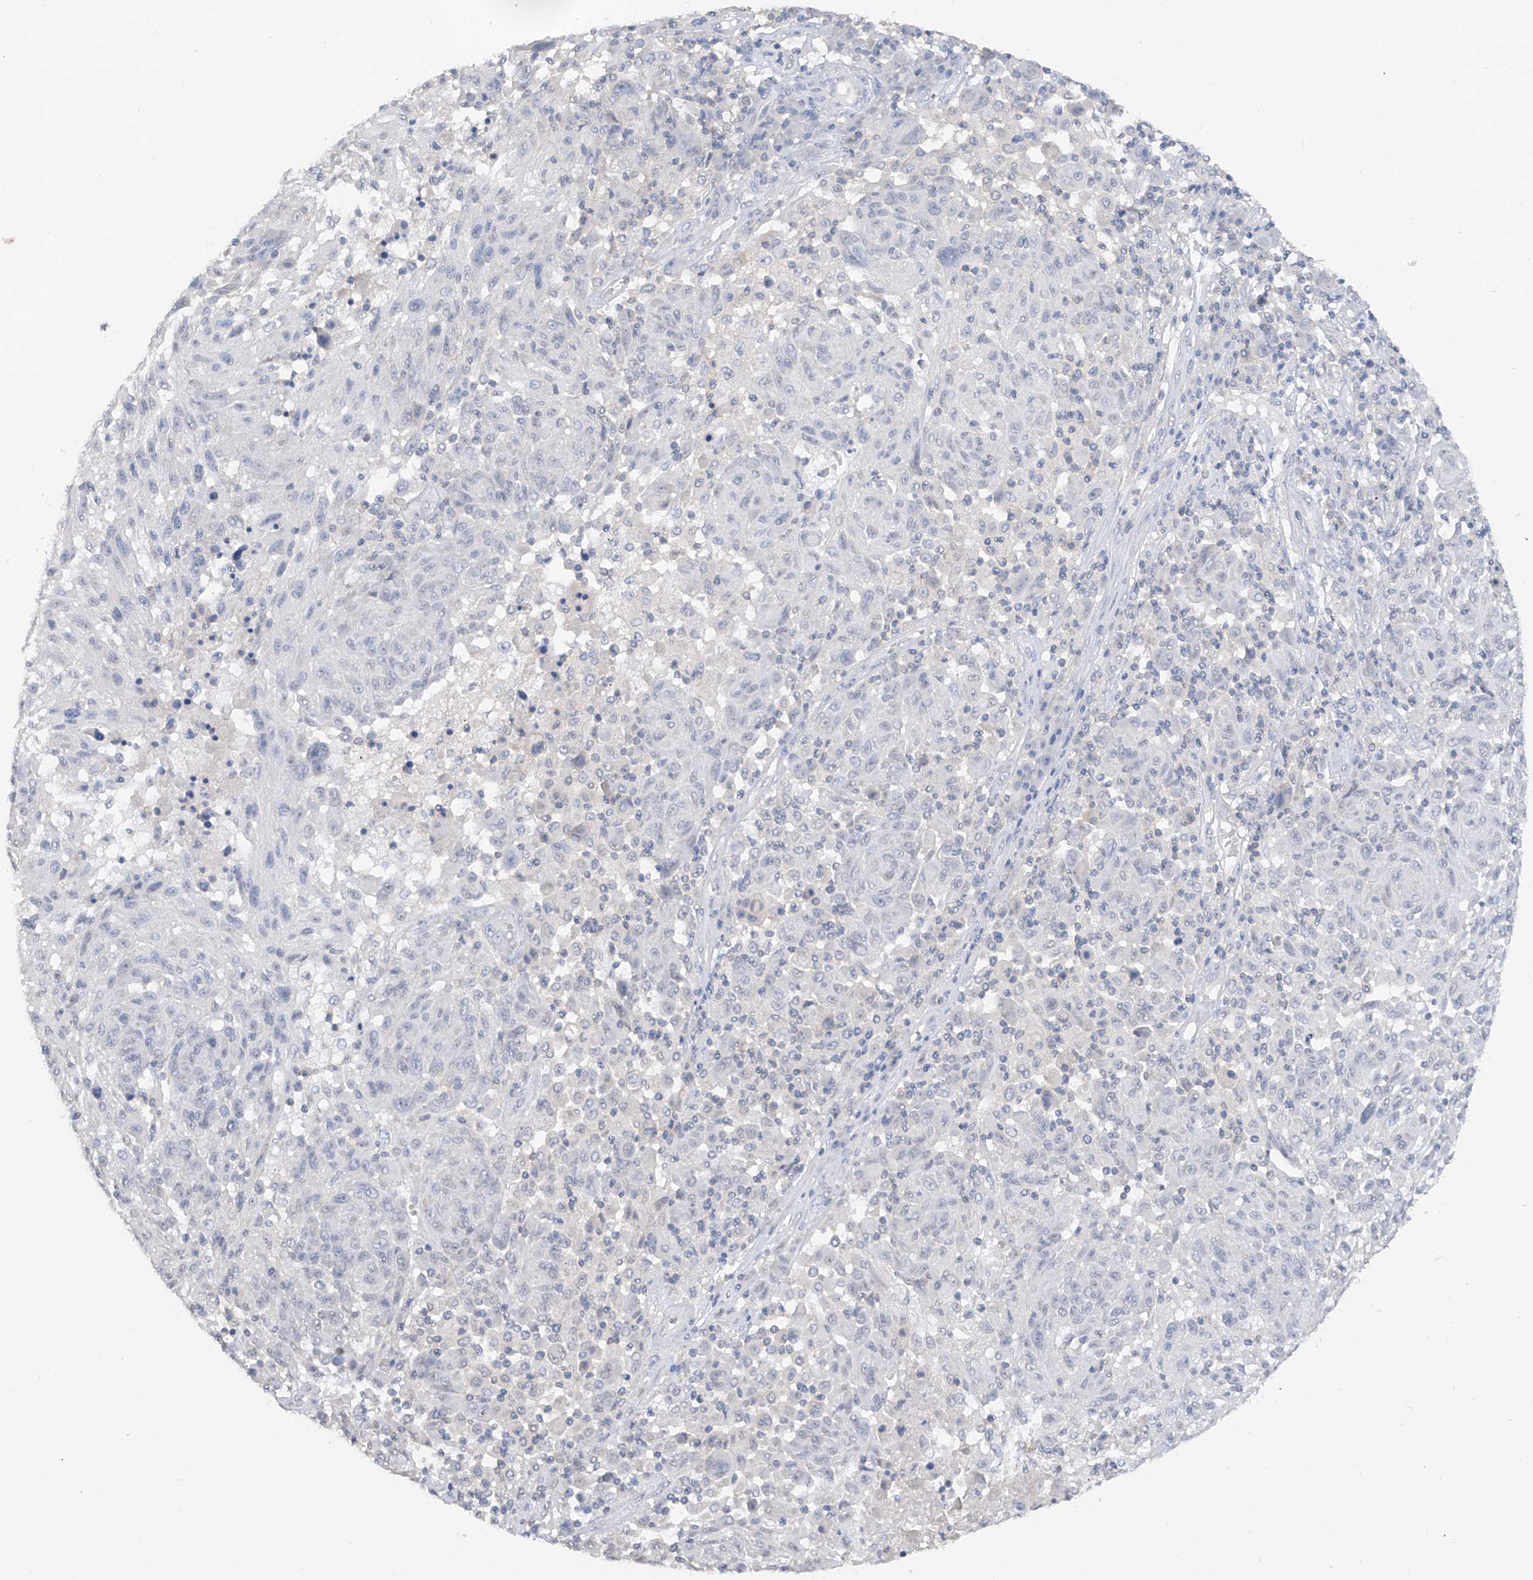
{"staining": {"intensity": "negative", "quantity": "none", "location": "none"}, "tissue": "melanoma", "cell_type": "Tumor cells", "image_type": "cancer", "snomed": [{"axis": "morphology", "description": "Malignant melanoma, NOS"}, {"axis": "topography", "description": "Skin"}], "caption": "DAB immunohistochemical staining of malignant melanoma reveals no significant expression in tumor cells.", "gene": "HAS3", "patient": {"sex": "male", "age": 53}}